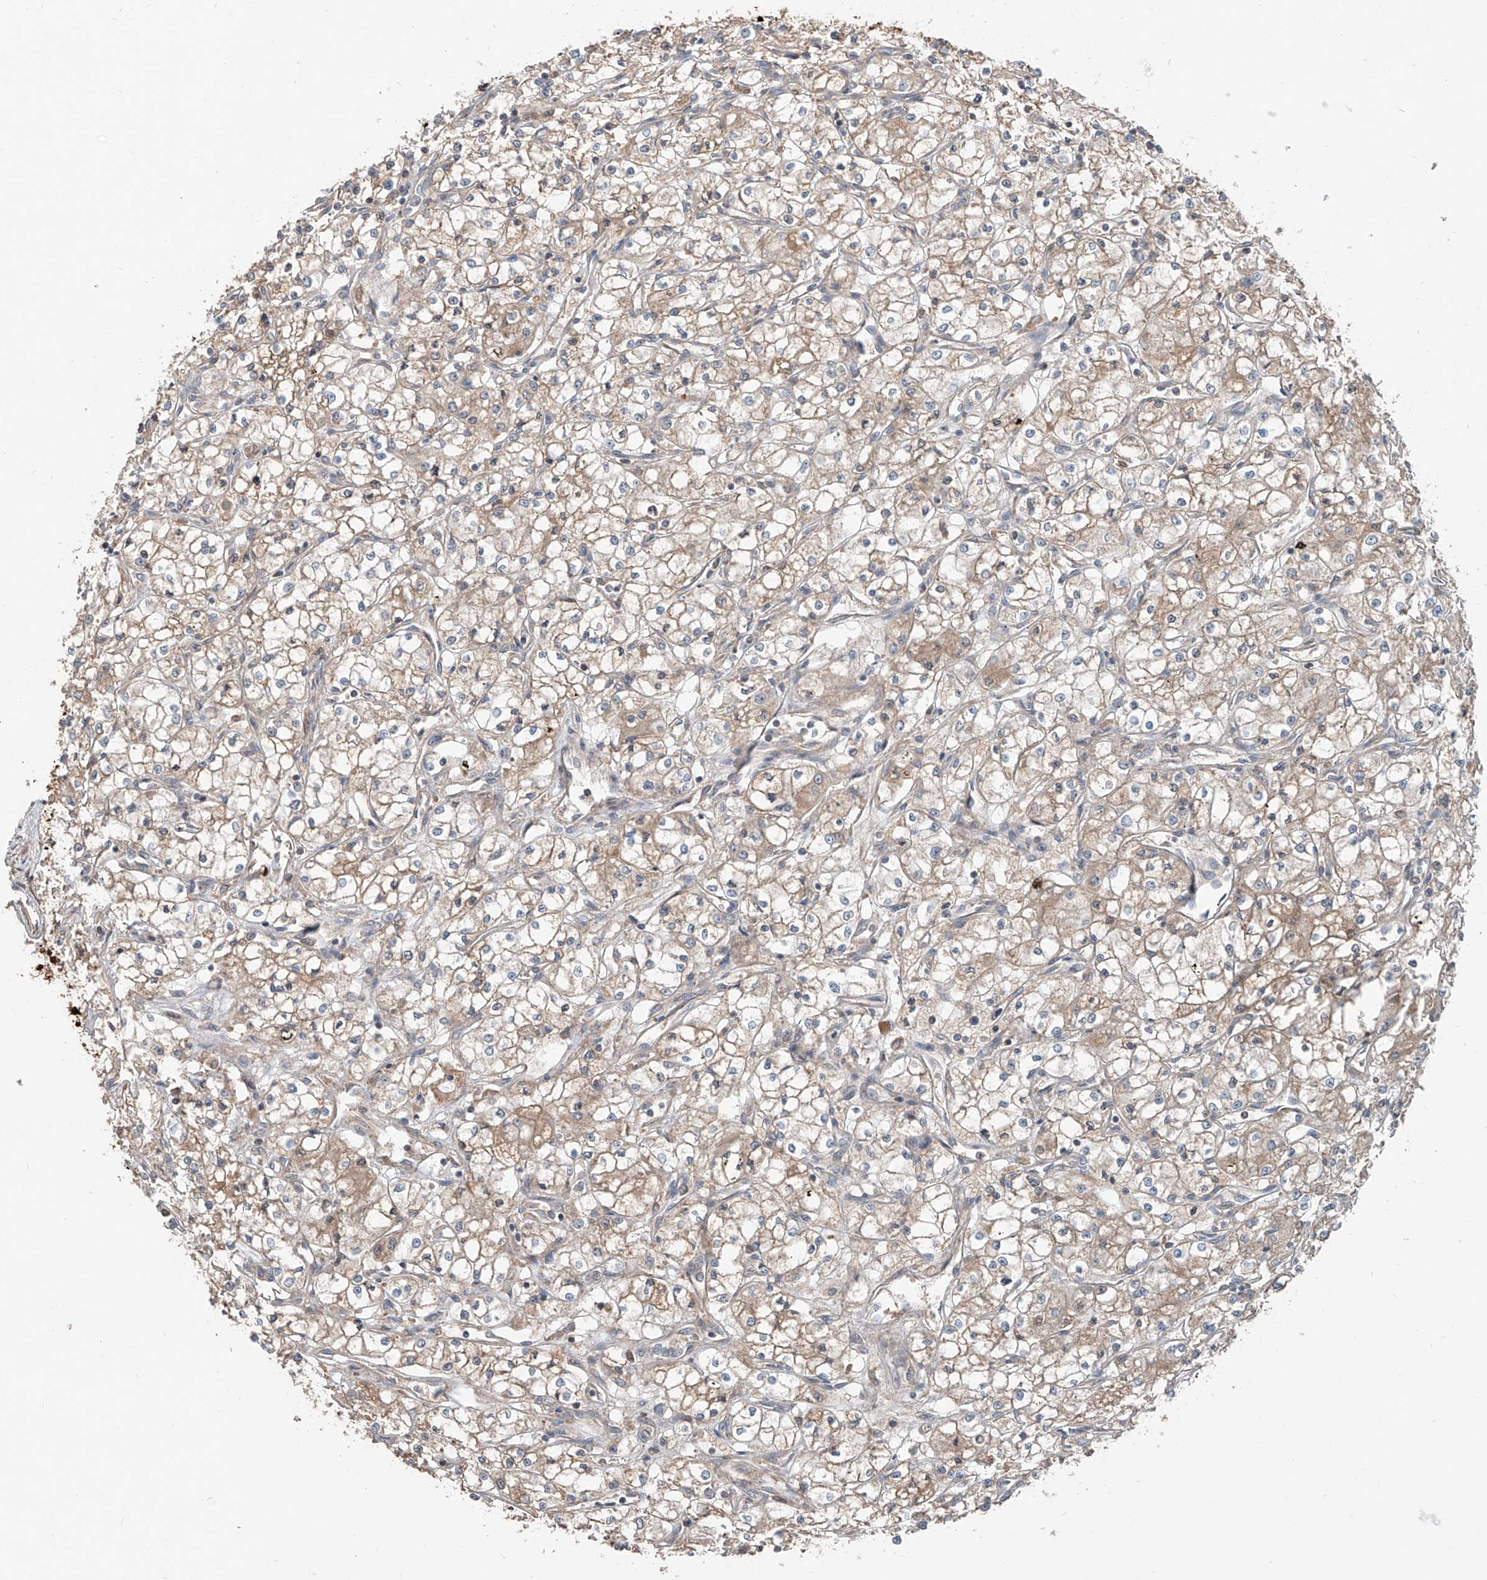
{"staining": {"intensity": "weak", "quantity": ">75%", "location": "cytoplasmic/membranous"}, "tissue": "renal cancer", "cell_type": "Tumor cells", "image_type": "cancer", "snomed": [{"axis": "morphology", "description": "Adenocarcinoma, NOS"}, {"axis": "topography", "description": "Kidney"}], "caption": "Protein expression analysis of adenocarcinoma (renal) displays weak cytoplasmic/membranous positivity in about >75% of tumor cells.", "gene": "ADAM23", "patient": {"sex": "male", "age": 59}}